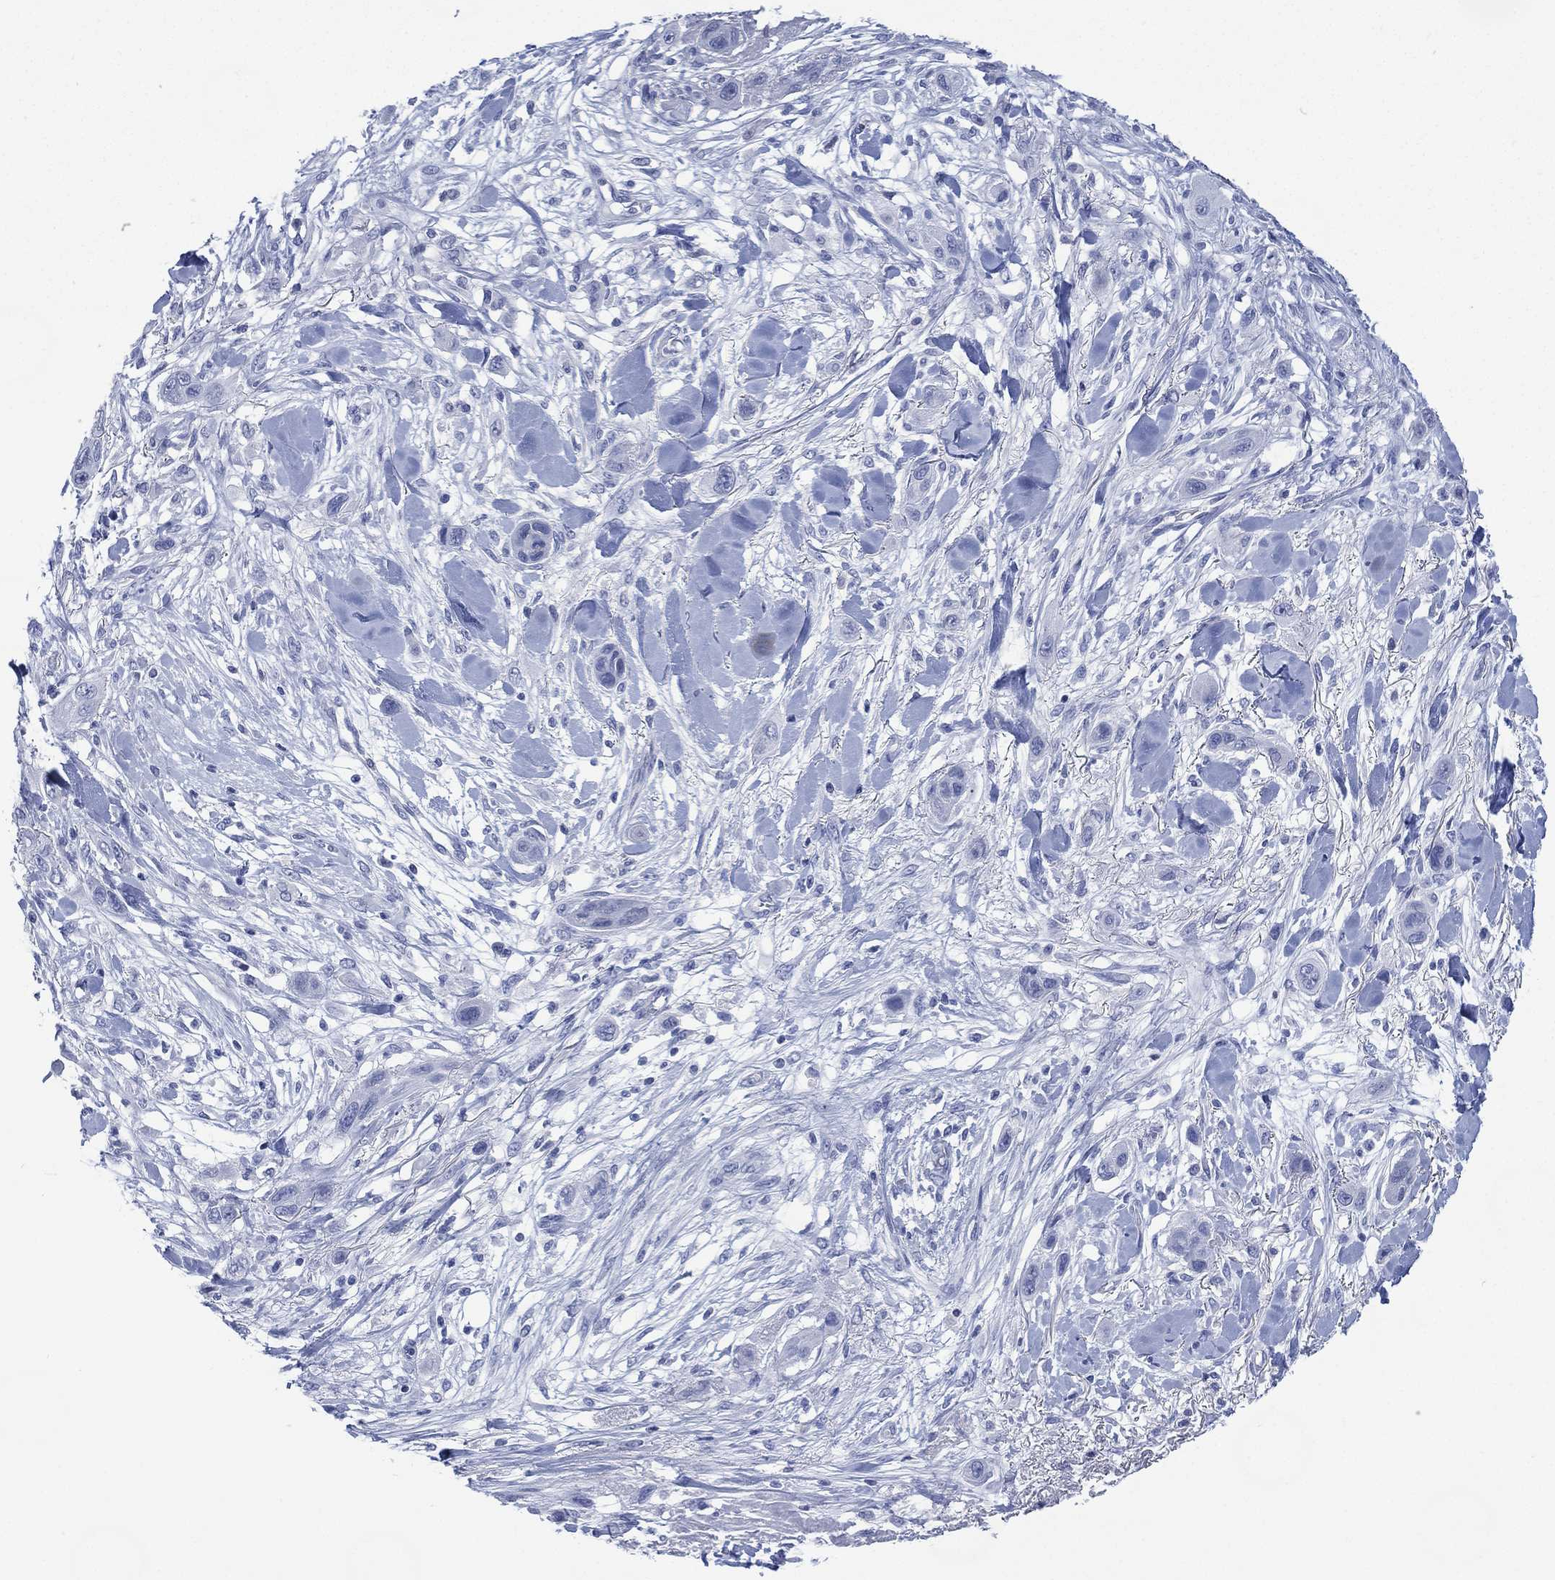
{"staining": {"intensity": "negative", "quantity": "none", "location": "none"}, "tissue": "skin cancer", "cell_type": "Tumor cells", "image_type": "cancer", "snomed": [{"axis": "morphology", "description": "Squamous cell carcinoma, NOS"}, {"axis": "topography", "description": "Skin"}], "caption": "Immunohistochemical staining of squamous cell carcinoma (skin) reveals no significant staining in tumor cells. (Brightfield microscopy of DAB immunohistochemistry at high magnification).", "gene": "TMEM247", "patient": {"sex": "male", "age": 79}}